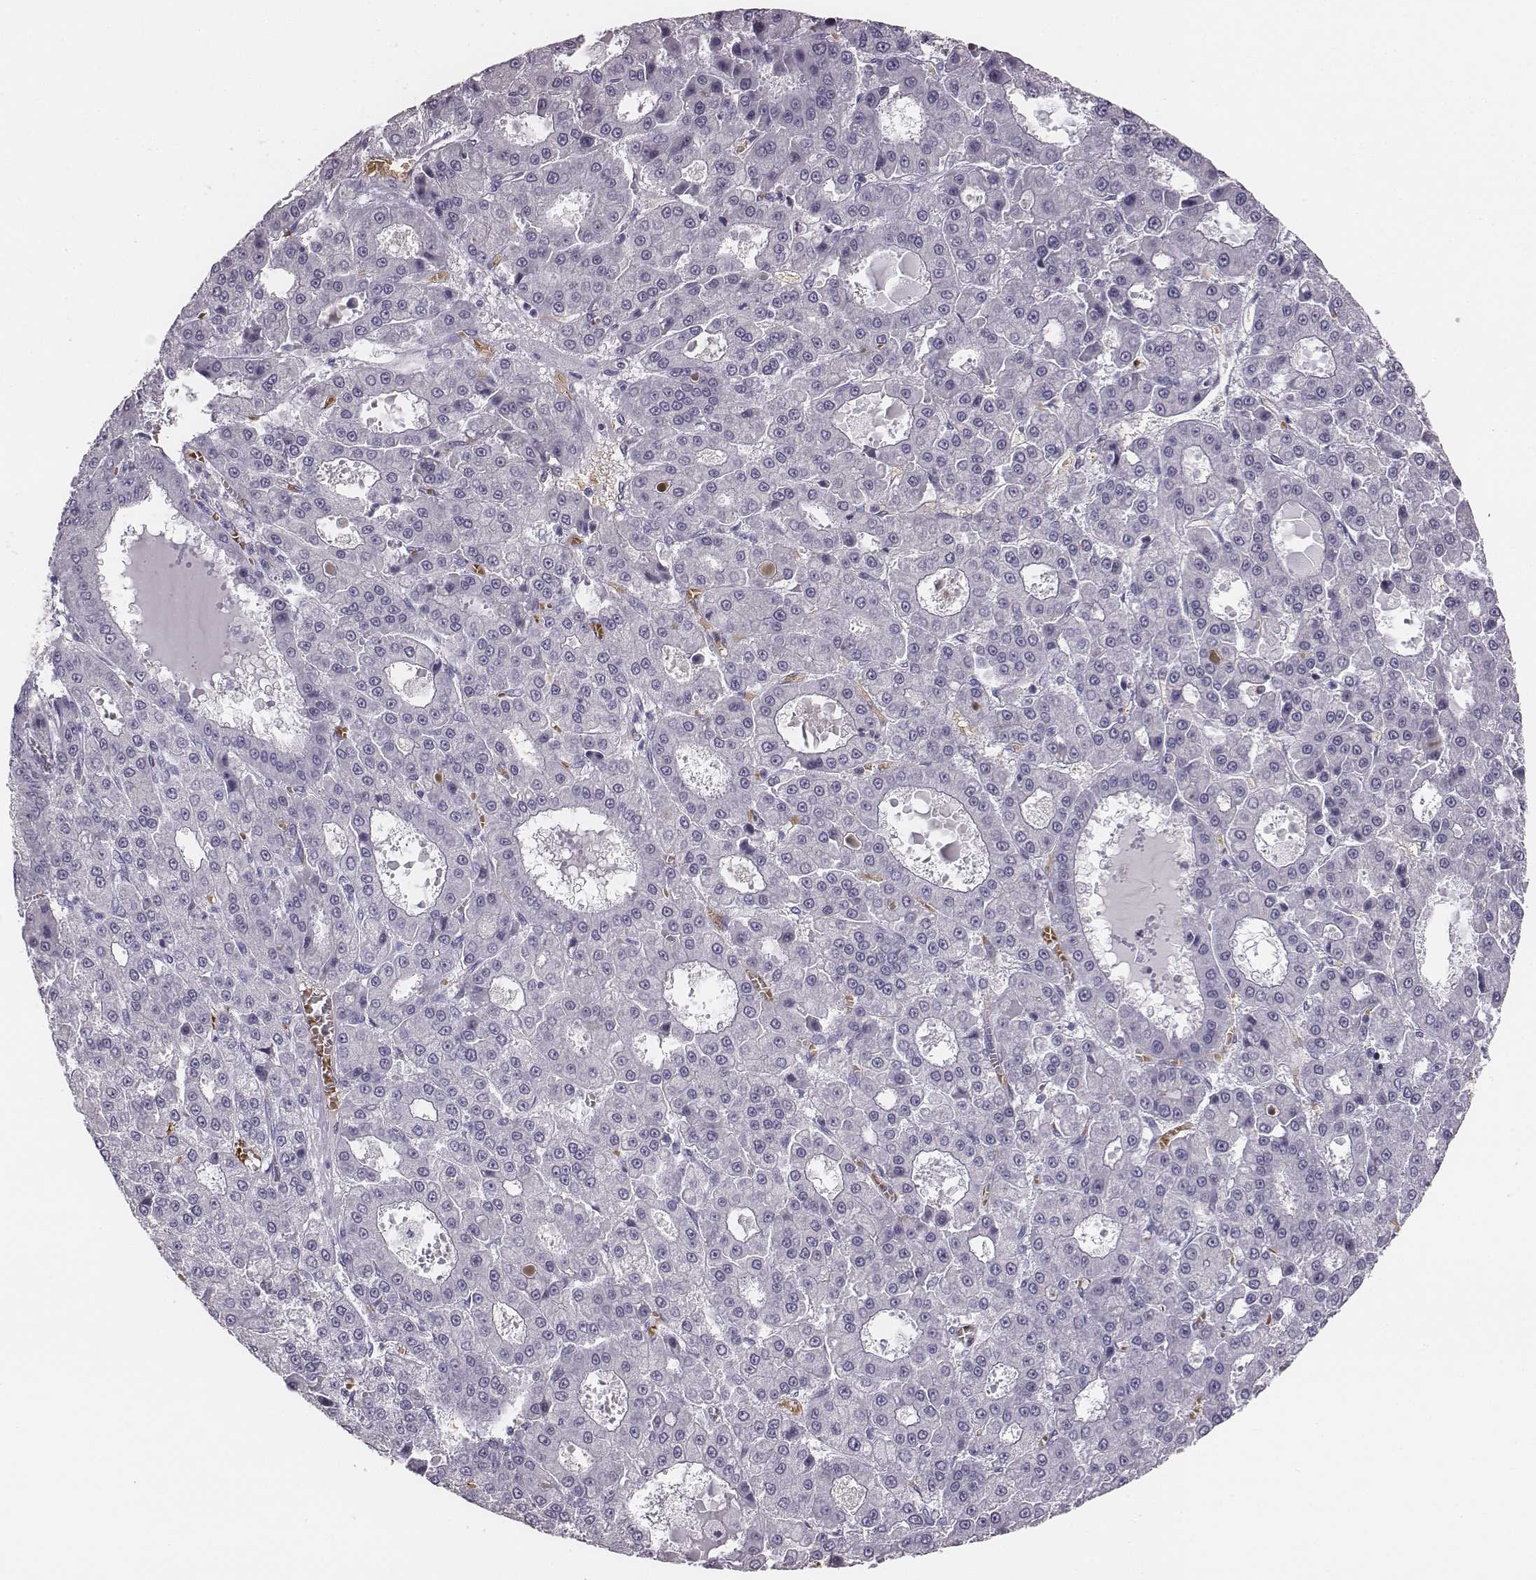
{"staining": {"intensity": "negative", "quantity": "none", "location": "none"}, "tissue": "liver cancer", "cell_type": "Tumor cells", "image_type": "cancer", "snomed": [{"axis": "morphology", "description": "Carcinoma, Hepatocellular, NOS"}, {"axis": "topography", "description": "Liver"}], "caption": "A high-resolution micrograph shows immunohistochemistry (IHC) staining of hepatocellular carcinoma (liver), which exhibits no significant expression in tumor cells. The staining was performed using DAB (3,3'-diaminobenzidine) to visualize the protein expression in brown, while the nuclei were stained in blue with hematoxylin (Magnification: 20x).", "gene": "HBZ", "patient": {"sex": "male", "age": 70}}